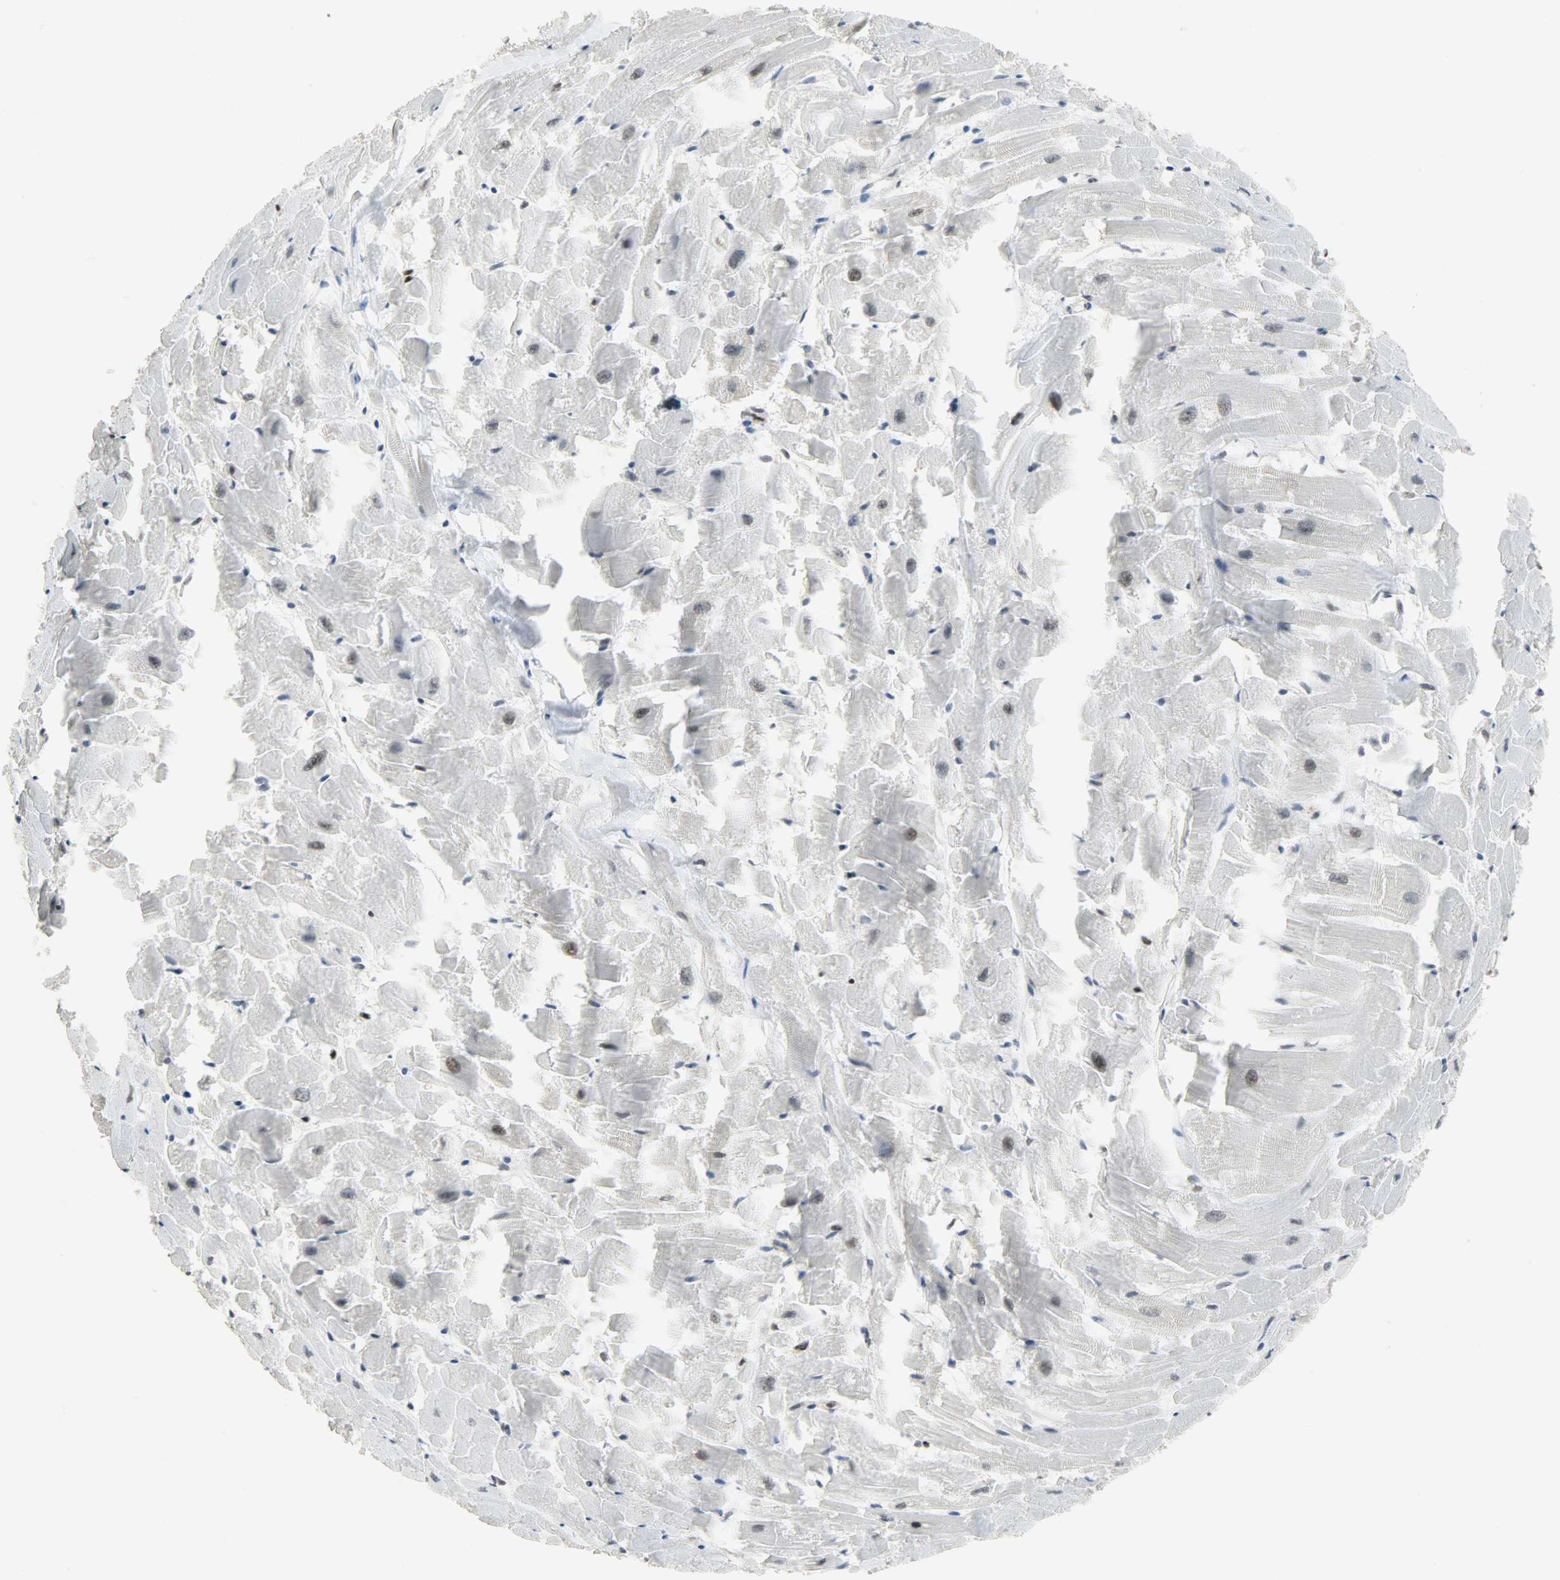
{"staining": {"intensity": "moderate", "quantity": "25%-75%", "location": "nuclear"}, "tissue": "heart muscle", "cell_type": "Cardiomyocytes", "image_type": "normal", "snomed": [{"axis": "morphology", "description": "Normal tissue, NOS"}, {"axis": "topography", "description": "Heart"}], "caption": "Brown immunohistochemical staining in benign human heart muscle demonstrates moderate nuclear expression in about 25%-75% of cardiomyocytes. The protein is stained brown, and the nuclei are stained in blue (DAB (3,3'-diaminobenzidine) IHC with brightfield microscopy, high magnification).", "gene": "SSB", "patient": {"sex": "female", "age": 19}}